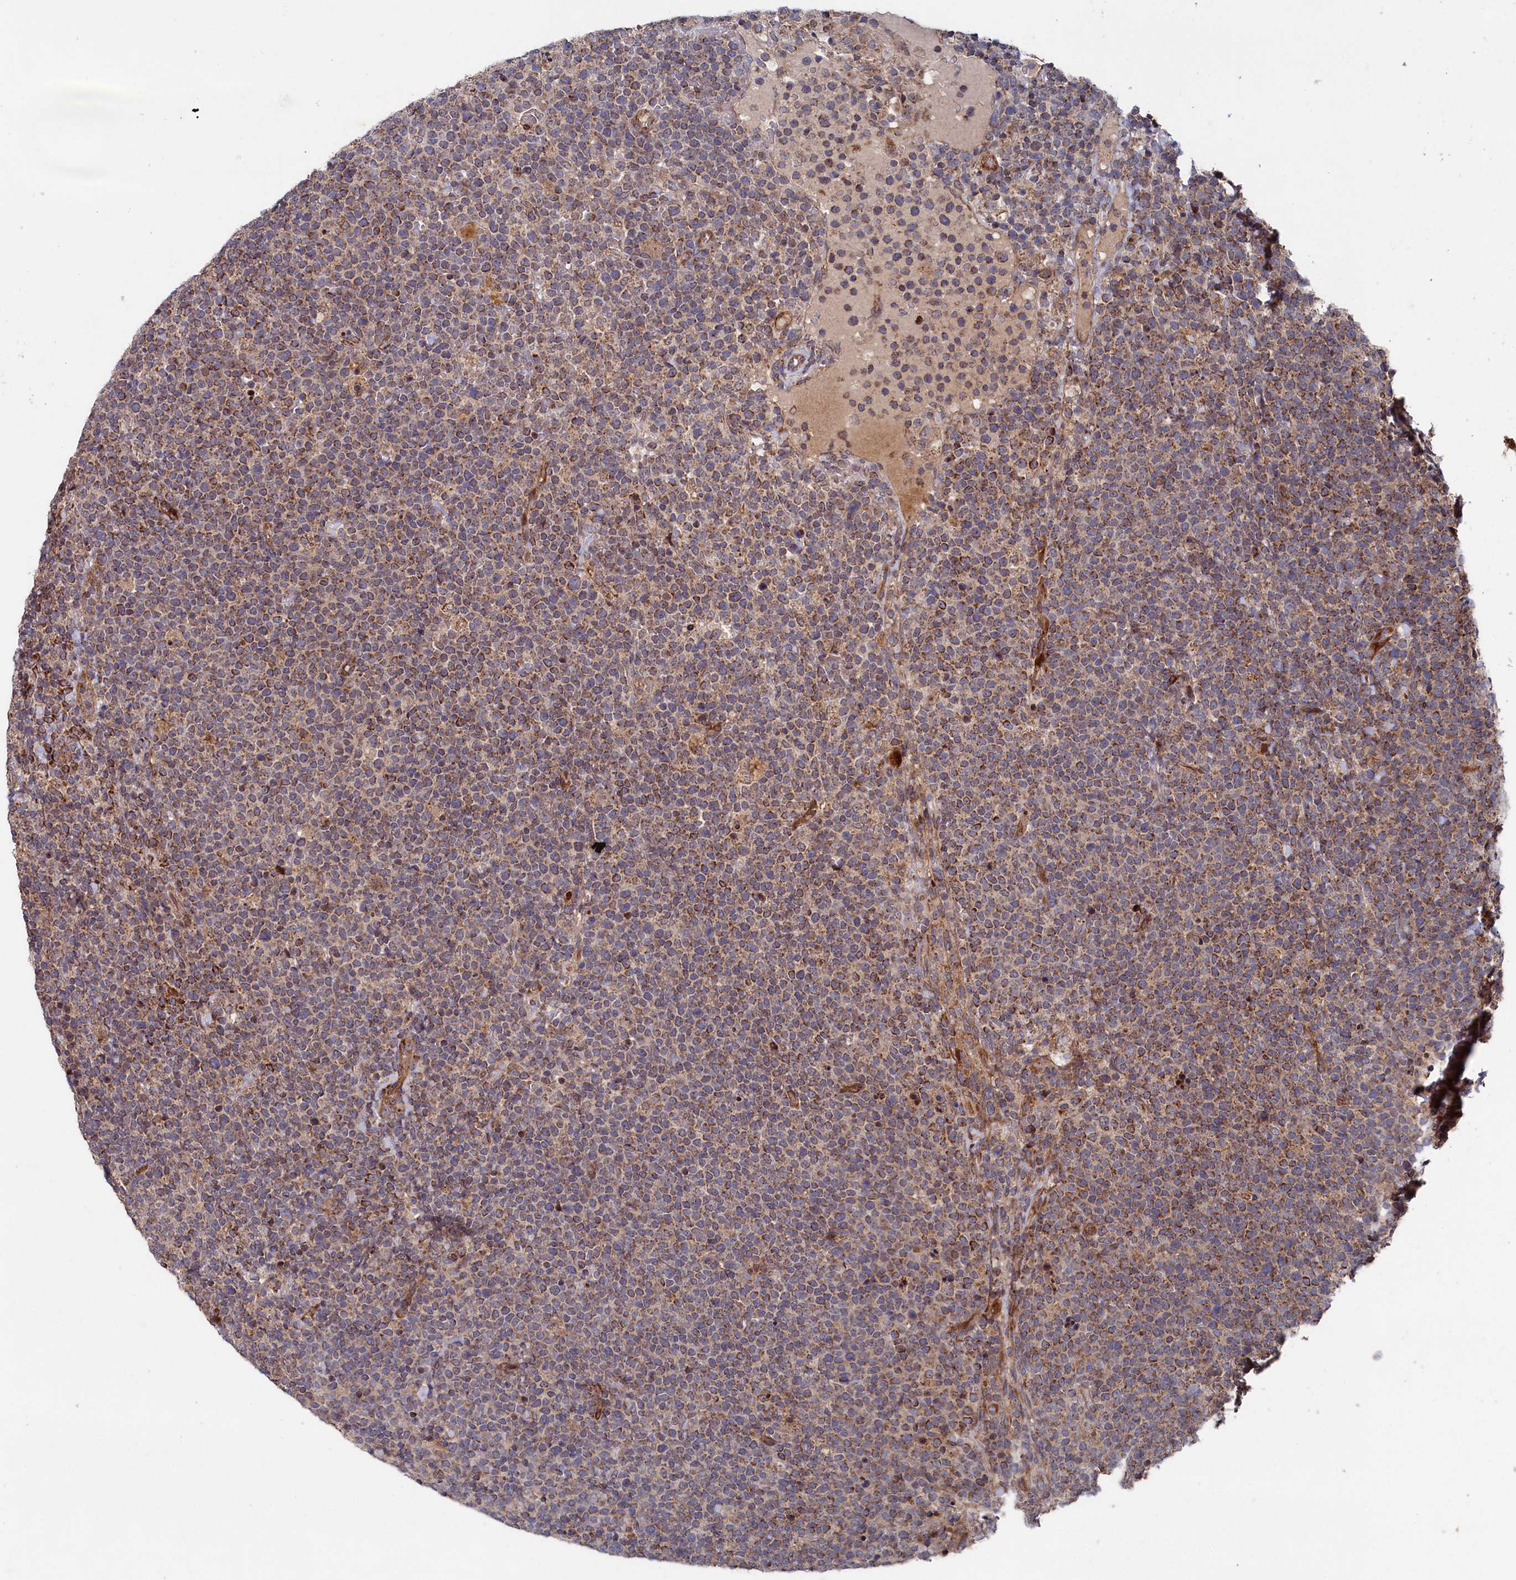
{"staining": {"intensity": "moderate", "quantity": ">75%", "location": "cytoplasmic/membranous"}, "tissue": "lymphoma", "cell_type": "Tumor cells", "image_type": "cancer", "snomed": [{"axis": "morphology", "description": "Malignant lymphoma, non-Hodgkin's type, High grade"}, {"axis": "topography", "description": "Lymph node"}], "caption": "Human lymphoma stained with a brown dye demonstrates moderate cytoplasmic/membranous positive positivity in about >75% of tumor cells.", "gene": "SUPV3L1", "patient": {"sex": "male", "age": 61}}